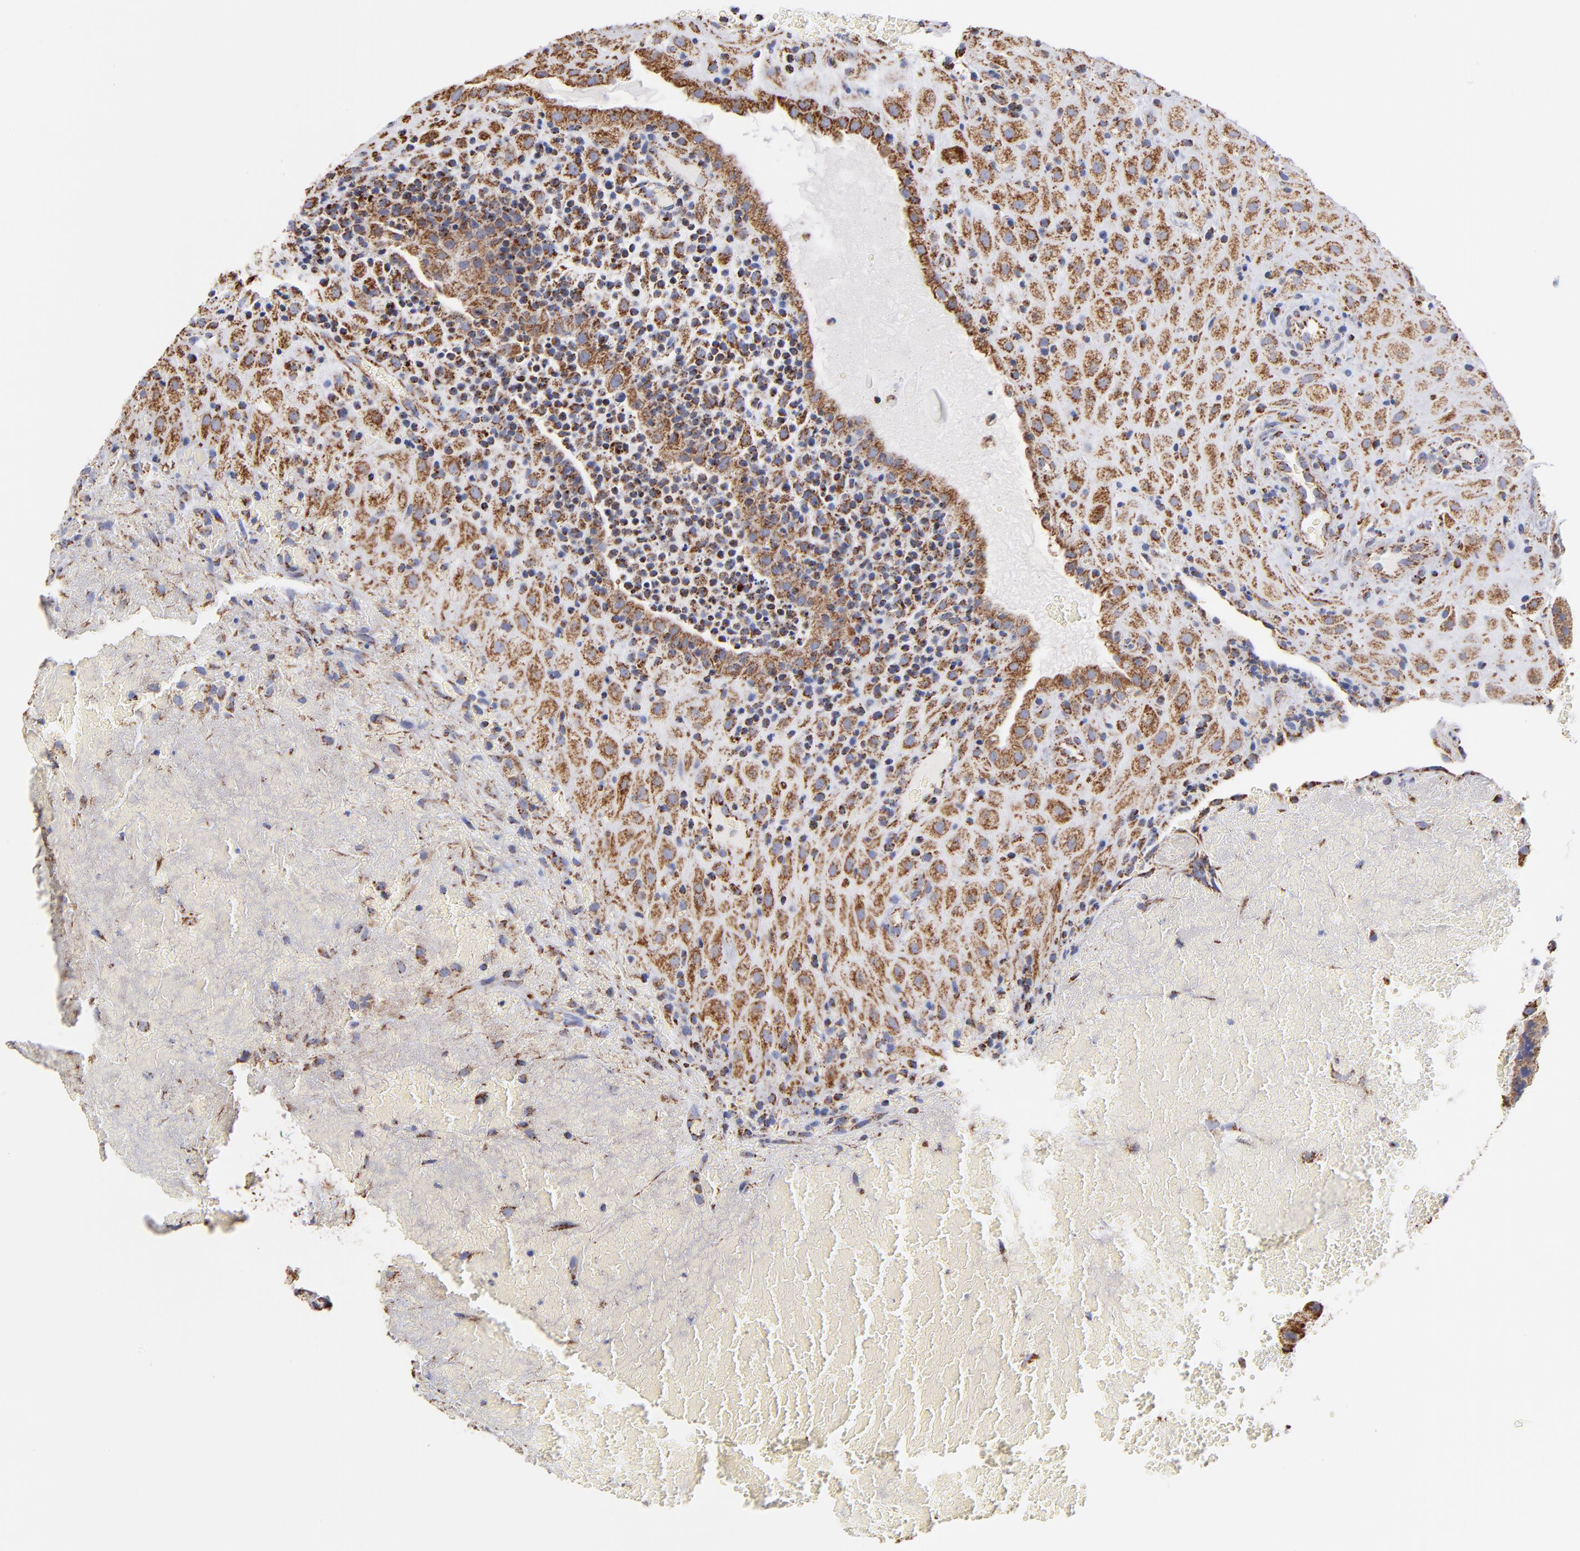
{"staining": {"intensity": "moderate", "quantity": ">75%", "location": "cytoplasmic/membranous"}, "tissue": "placenta", "cell_type": "Decidual cells", "image_type": "normal", "snomed": [{"axis": "morphology", "description": "Normal tissue, NOS"}, {"axis": "topography", "description": "Placenta"}], "caption": "This photomicrograph shows immunohistochemistry (IHC) staining of normal placenta, with medium moderate cytoplasmic/membranous expression in about >75% of decidual cells.", "gene": "PHB1", "patient": {"sex": "female", "age": 19}}